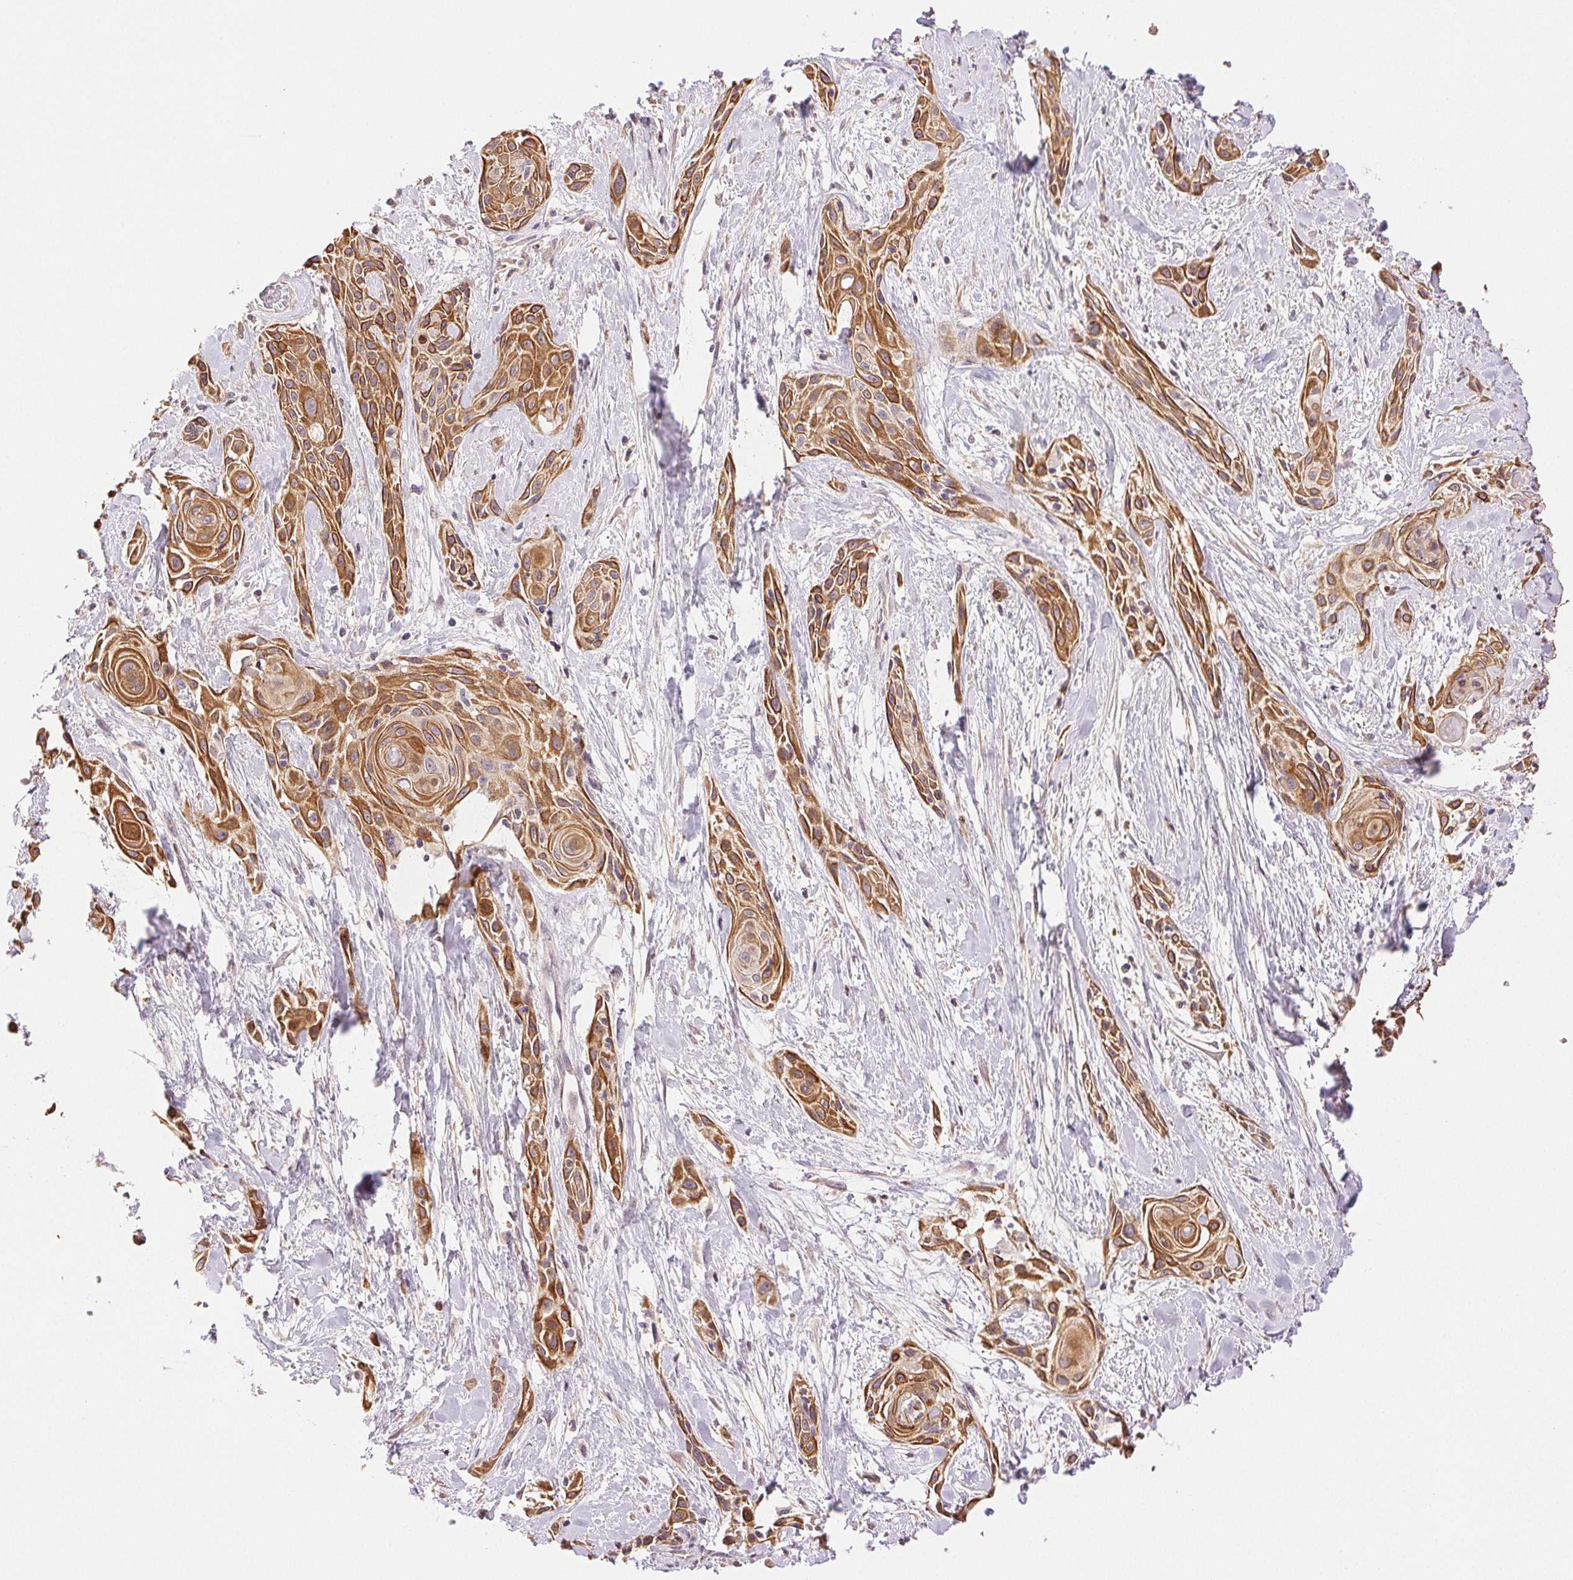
{"staining": {"intensity": "moderate", "quantity": ">75%", "location": "cytoplasmic/membranous"}, "tissue": "skin cancer", "cell_type": "Tumor cells", "image_type": "cancer", "snomed": [{"axis": "morphology", "description": "Squamous cell carcinoma, NOS"}, {"axis": "topography", "description": "Skin"}, {"axis": "topography", "description": "Anal"}], "caption": "Immunohistochemical staining of human skin cancer (squamous cell carcinoma) shows medium levels of moderate cytoplasmic/membranous staining in approximately >75% of tumor cells. (DAB IHC with brightfield microscopy, high magnification).", "gene": "TMEM253", "patient": {"sex": "male", "age": 64}}